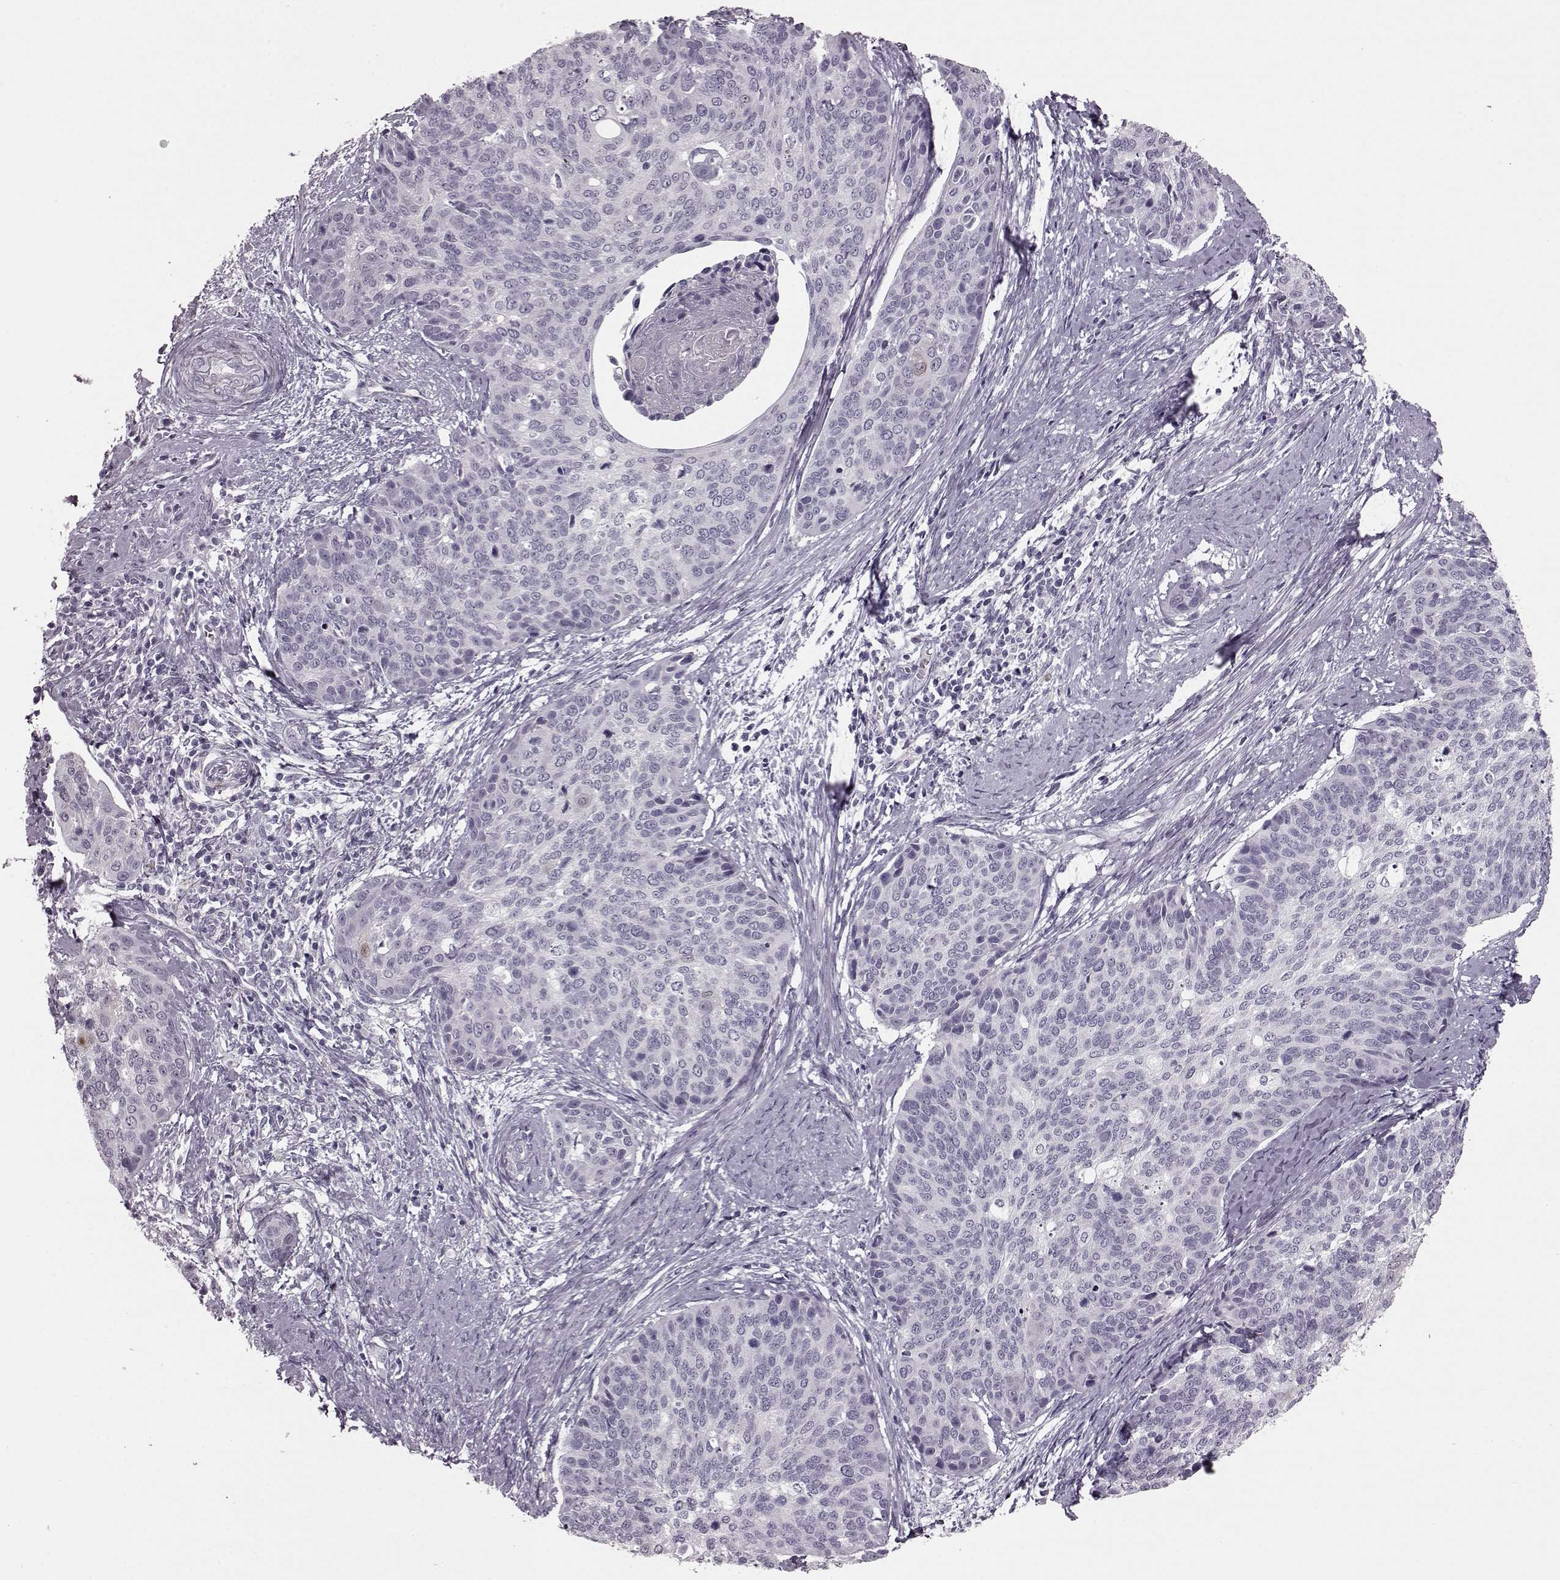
{"staining": {"intensity": "negative", "quantity": "none", "location": "none"}, "tissue": "cervical cancer", "cell_type": "Tumor cells", "image_type": "cancer", "snomed": [{"axis": "morphology", "description": "Squamous cell carcinoma, NOS"}, {"axis": "topography", "description": "Cervix"}], "caption": "Cervical cancer (squamous cell carcinoma) was stained to show a protein in brown. There is no significant expression in tumor cells. (DAB (3,3'-diaminobenzidine) immunohistochemistry, high magnification).", "gene": "SNTG1", "patient": {"sex": "female", "age": 69}}